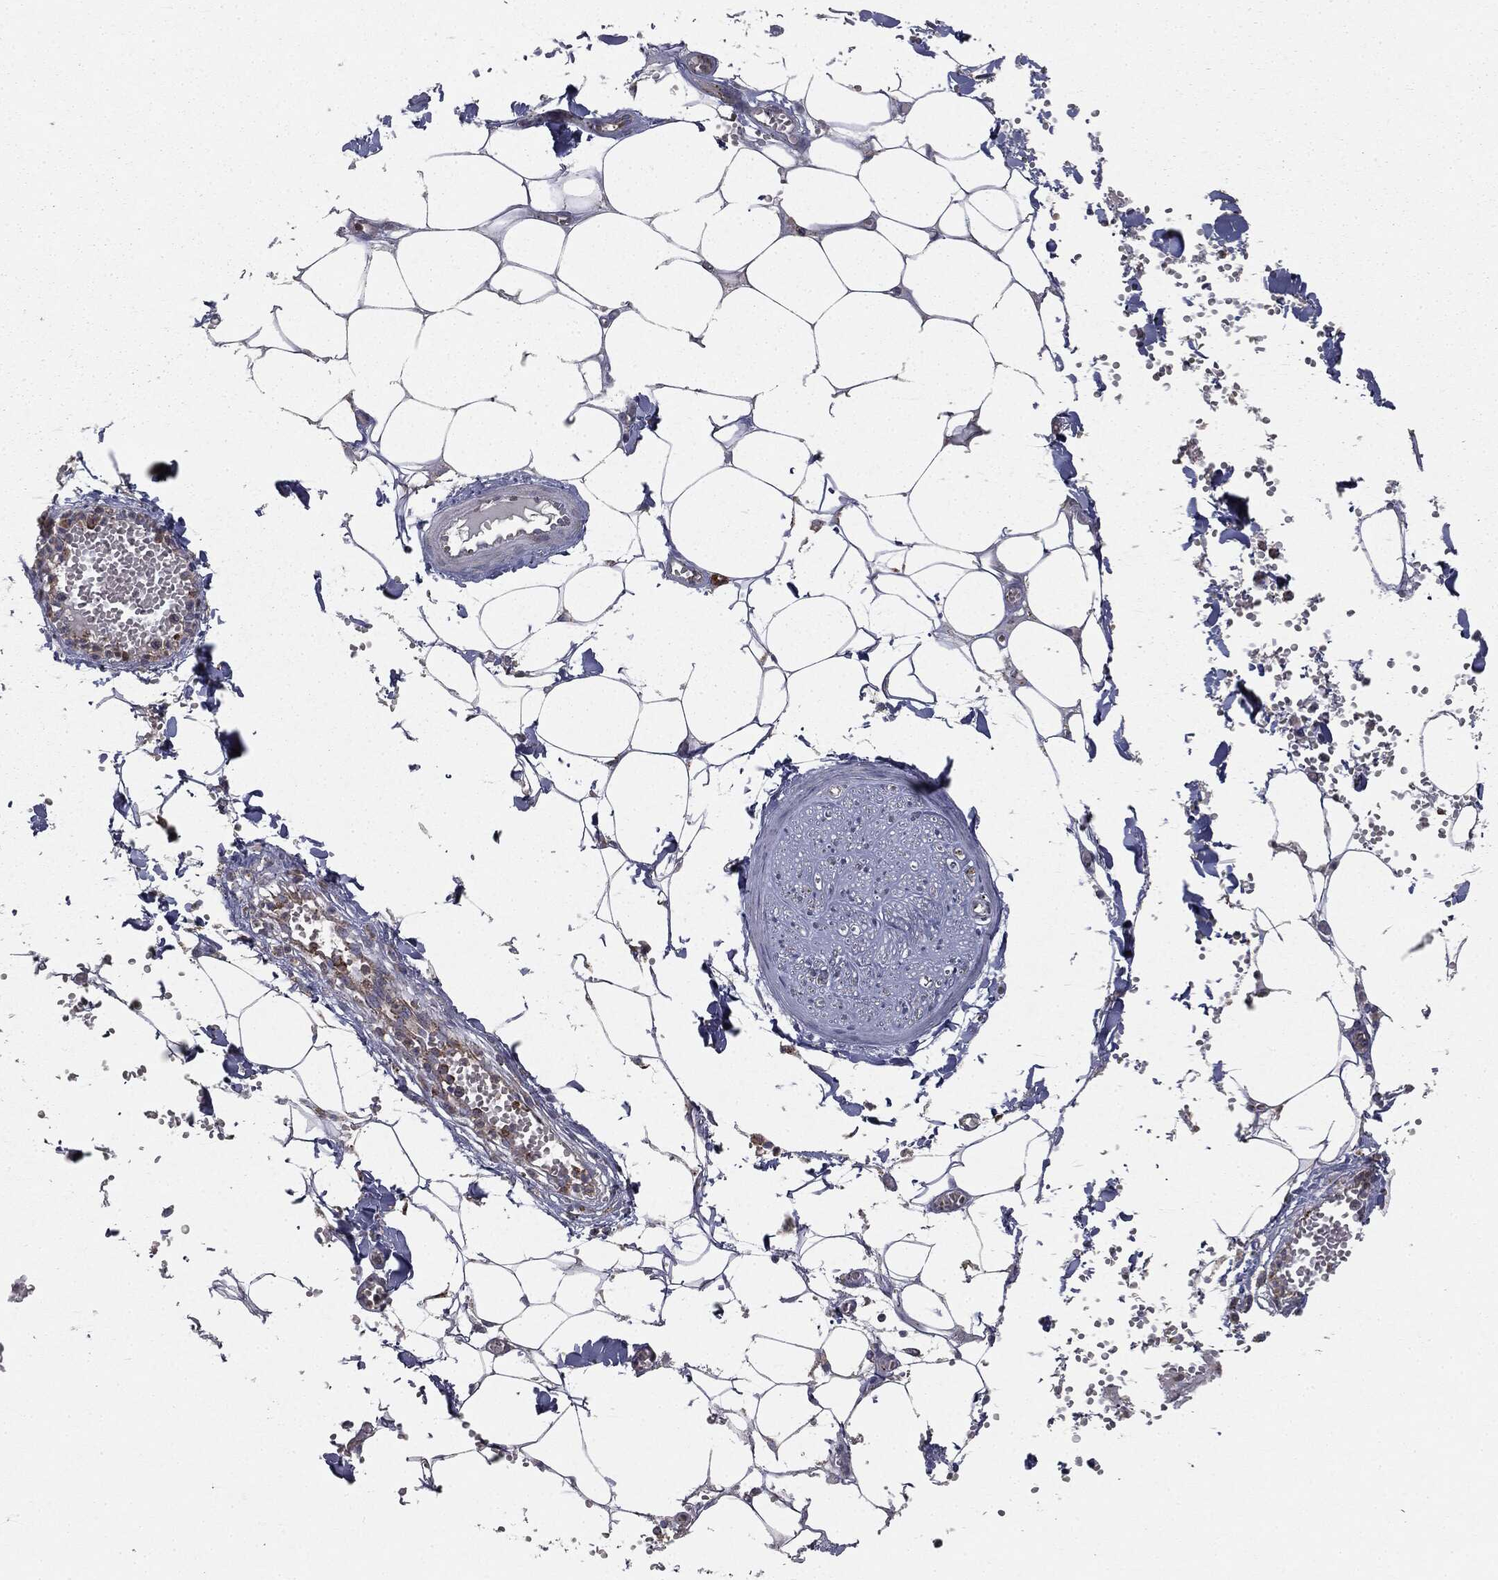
{"staining": {"intensity": "negative", "quantity": "none", "location": "none"}, "tissue": "adipose tissue", "cell_type": "Adipocytes", "image_type": "normal", "snomed": [{"axis": "morphology", "description": "Normal tissue, NOS"}, {"axis": "morphology", "description": "Squamous cell carcinoma, NOS"}, {"axis": "topography", "description": "Cartilage tissue"}, {"axis": "topography", "description": "Lung"}], "caption": "This is an immunohistochemistry histopathology image of unremarkable adipose tissue. There is no expression in adipocytes.", "gene": "CTSA", "patient": {"sex": "male", "age": 66}}